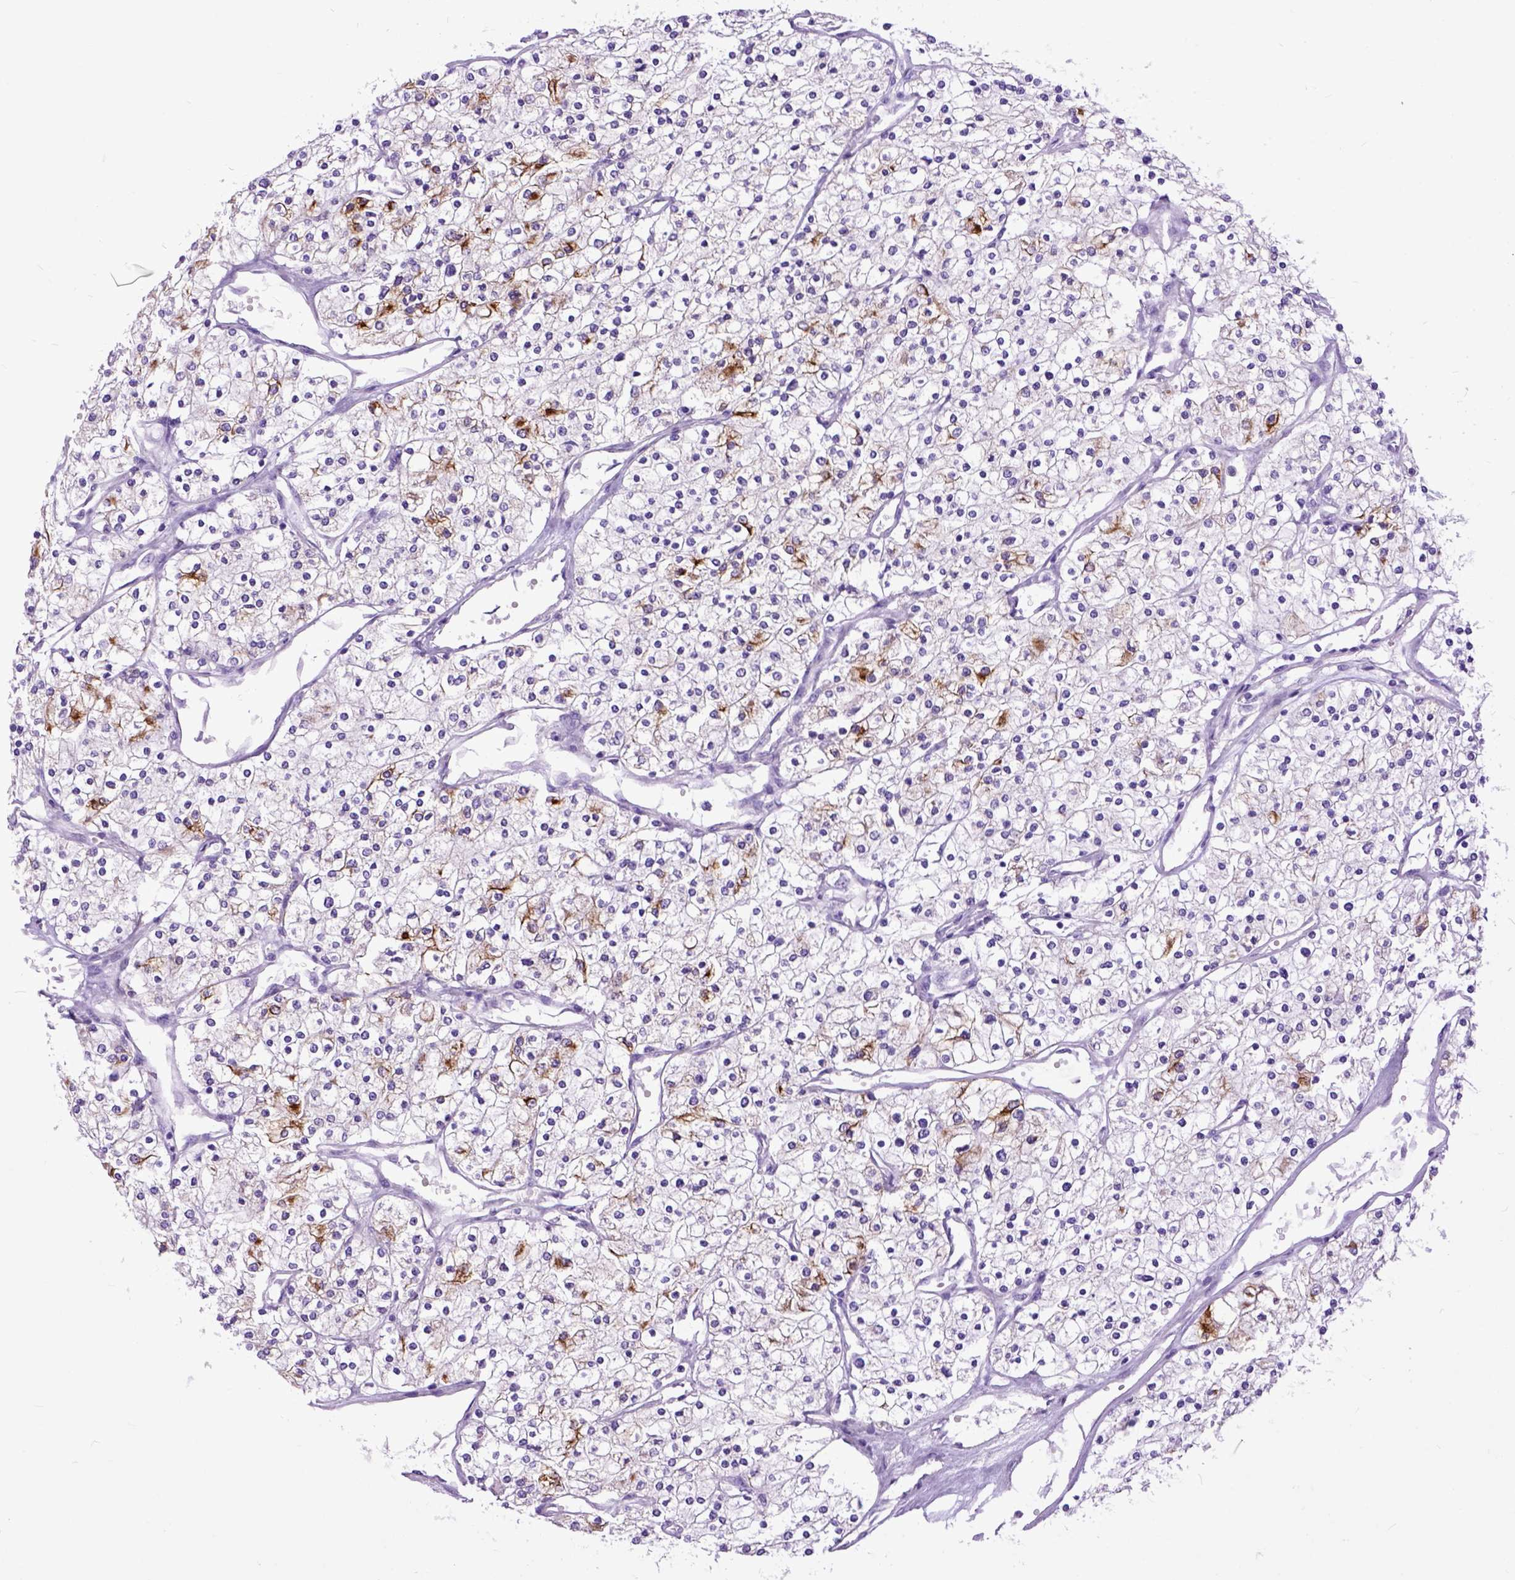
{"staining": {"intensity": "negative", "quantity": "none", "location": "none"}, "tissue": "renal cancer", "cell_type": "Tumor cells", "image_type": "cancer", "snomed": [{"axis": "morphology", "description": "Adenocarcinoma, NOS"}, {"axis": "topography", "description": "Kidney"}], "caption": "Protein analysis of renal adenocarcinoma shows no significant staining in tumor cells.", "gene": "RAB25", "patient": {"sex": "male", "age": 80}}